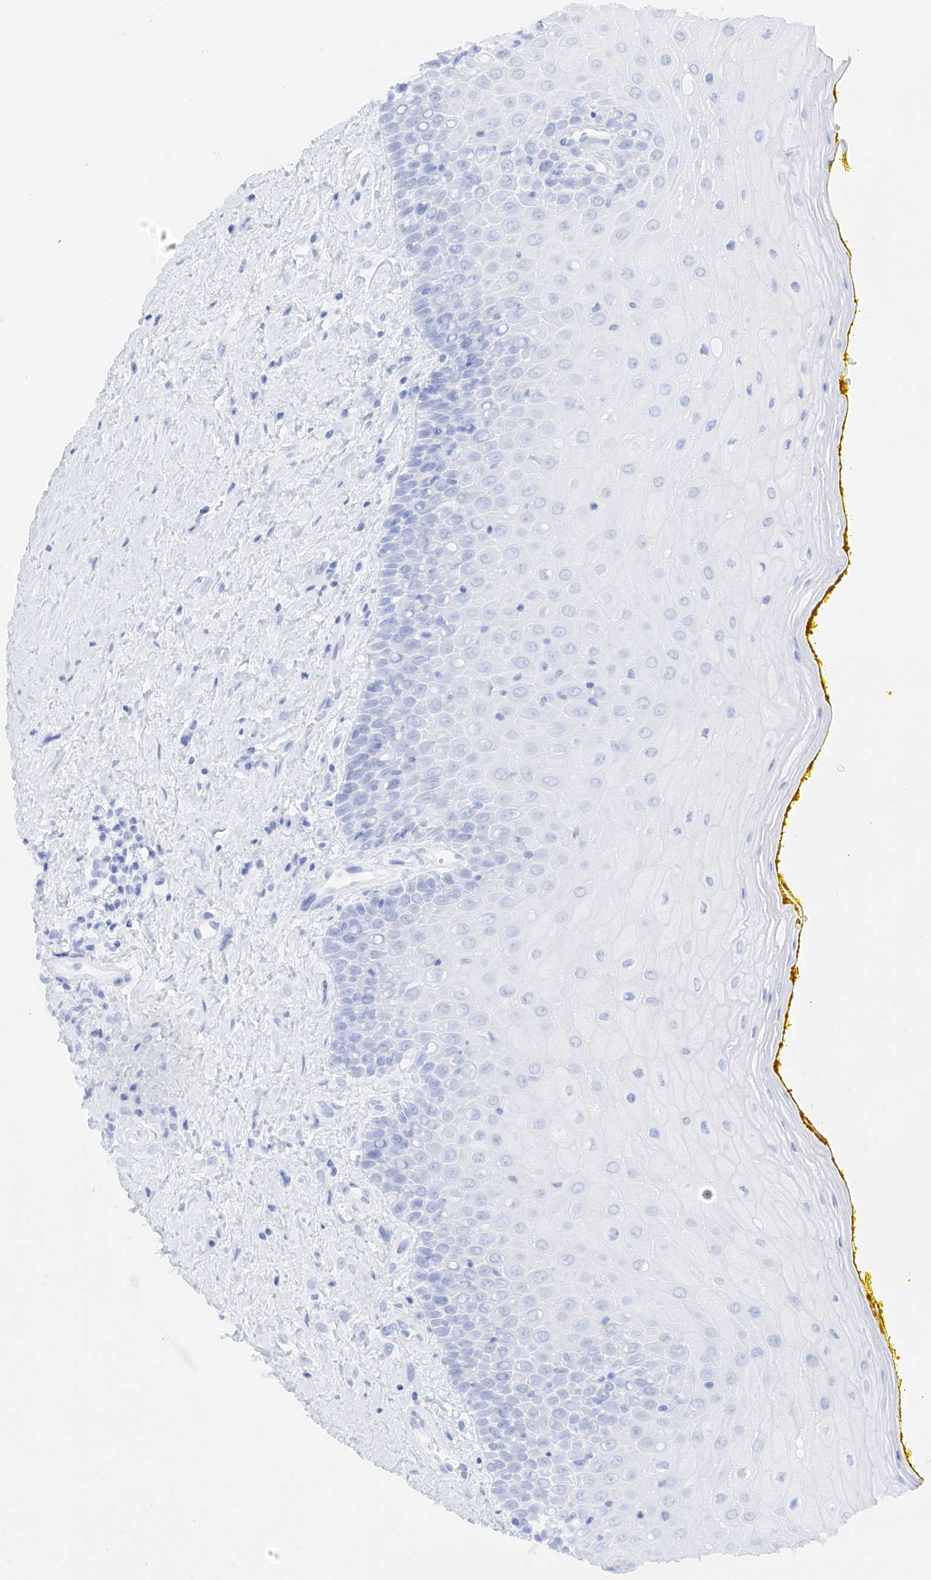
{"staining": {"intensity": "negative", "quantity": "none", "location": "none"}, "tissue": "oral mucosa", "cell_type": "Squamous epithelial cells", "image_type": "normal", "snomed": [{"axis": "morphology", "description": "Normal tissue, NOS"}, {"axis": "morphology", "description": "Squamous cell carcinoma, NOS"}, {"axis": "topography", "description": "Oral tissue"}, {"axis": "topography", "description": "Head-Neck"}], "caption": "Histopathology image shows no significant protein expression in squamous epithelial cells of normal oral mucosa.", "gene": "PSPH", "patient": {"sex": "female", "age": 70}}